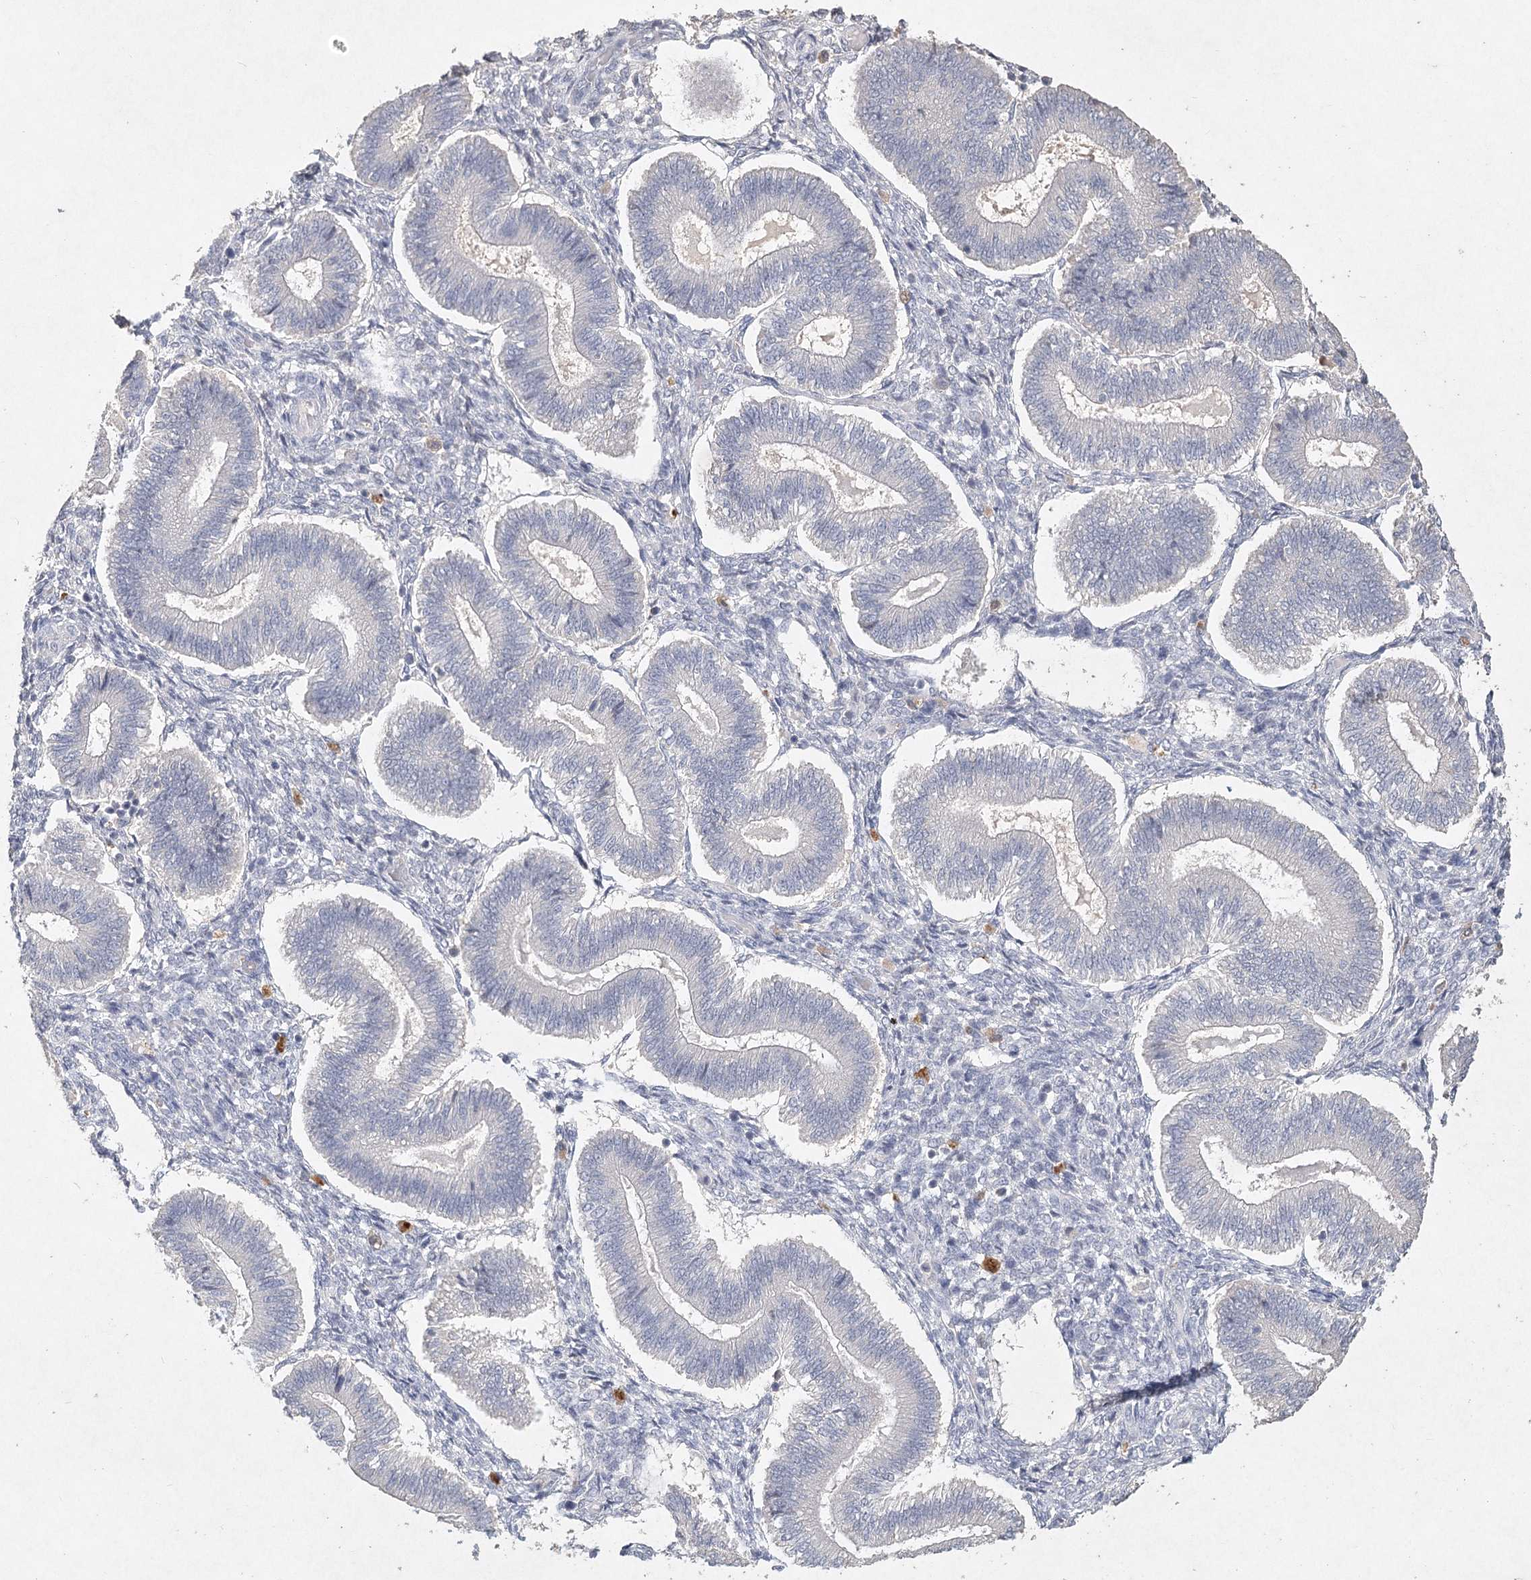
{"staining": {"intensity": "negative", "quantity": "none", "location": "none"}, "tissue": "endometrium", "cell_type": "Cells in endometrial stroma", "image_type": "normal", "snomed": [{"axis": "morphology", "description": "Normal tissue, NOS"}, {"axis": "topography", "description": "Endometrium"}], "caption": "Immunohistochemistry micrograph of unremarkable endometrium stained for a protein (brown), which exhibits no positivity in cells in endometrial stroma.", "gene": "ARSI", "patient": {"sex": "female", "age": 25}}